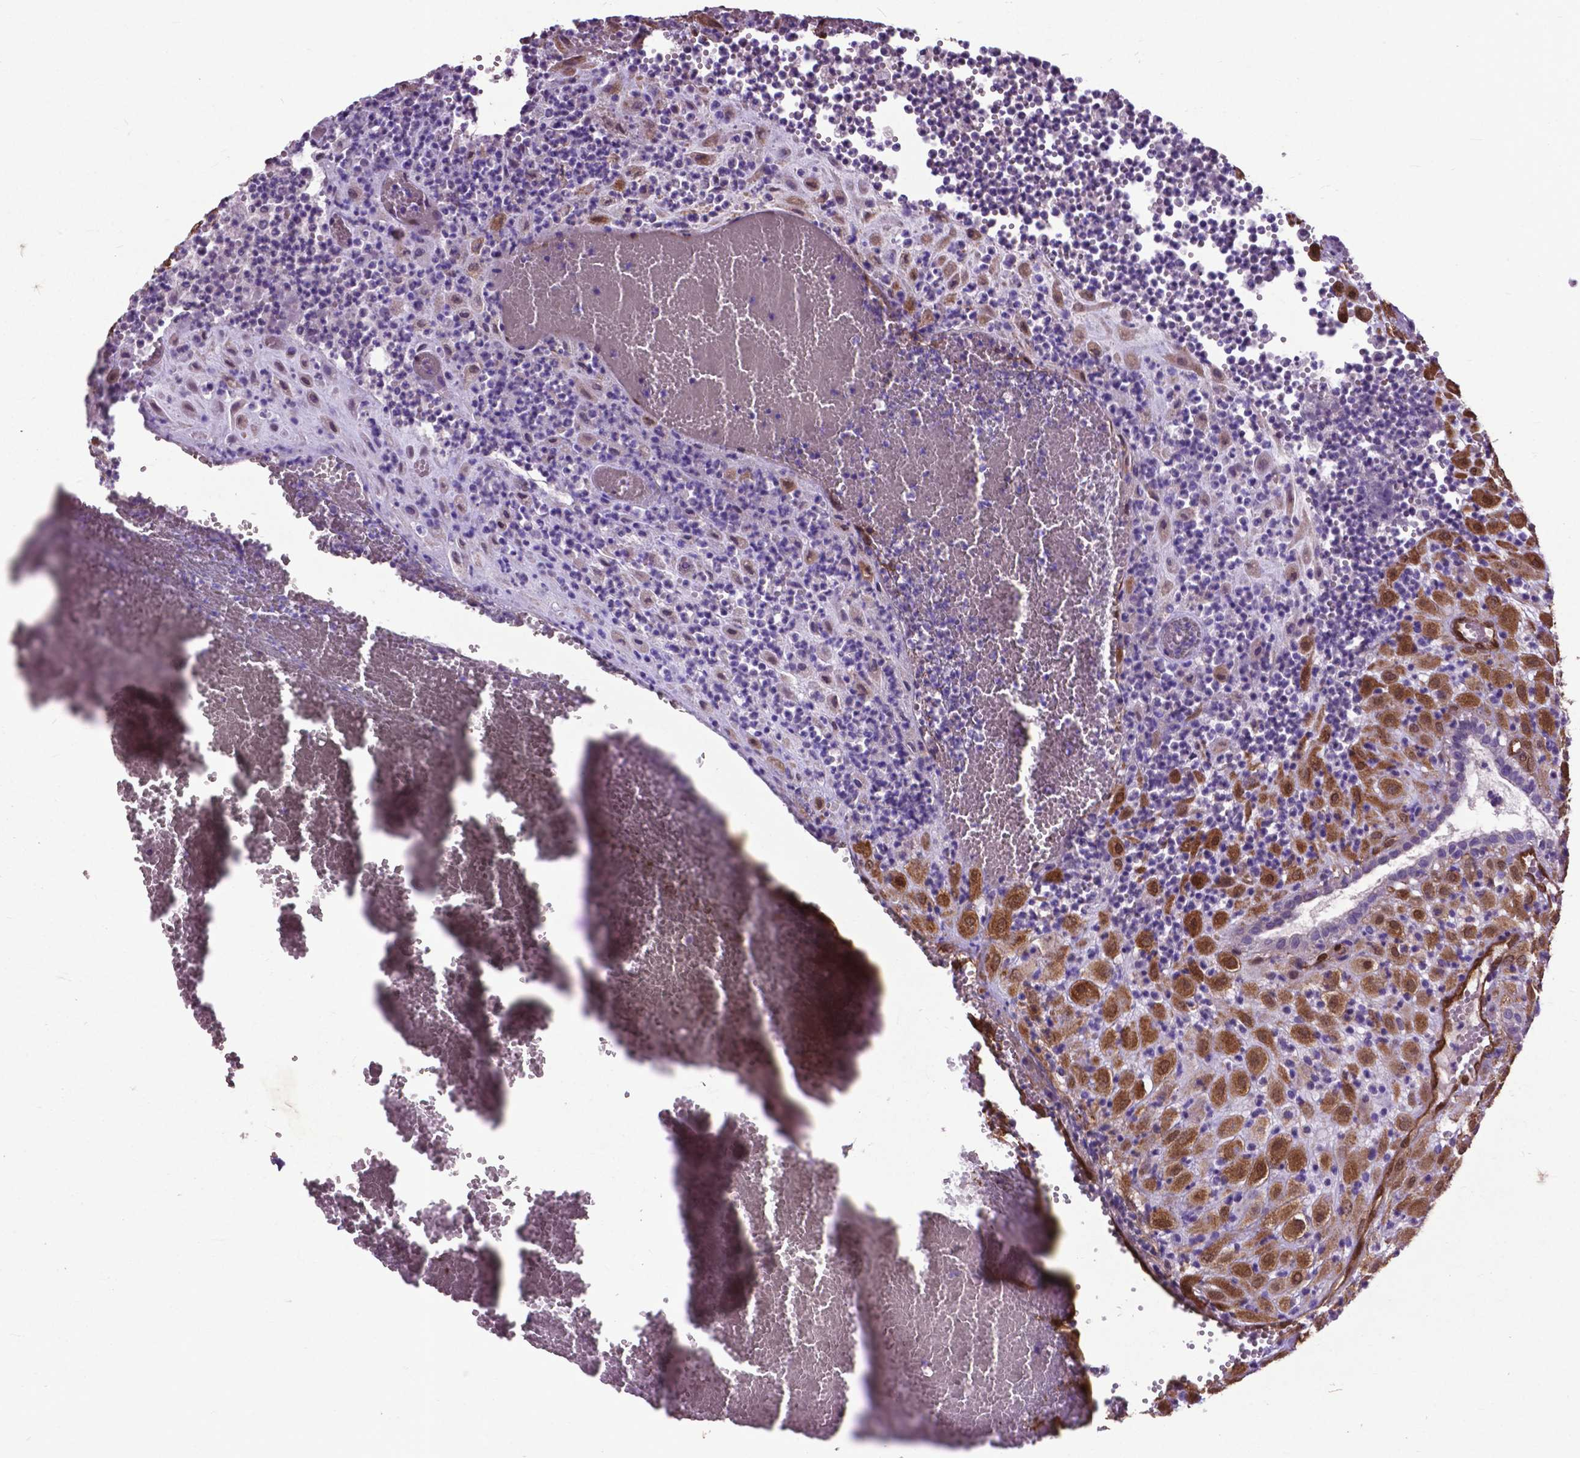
{"staining": {"intensity": "moderate", "quantity": ">75%", "location": "cytoplasmic/membranous,nuclear"}, "tissue": "placenta", "cell_type": "Decidual cells", "image_type": "normal", "snomed": [{"axis": "morphology", "description": "Normal tissue, NOS"}, {"axis": "topography", "description": "Placenta"}], "caption": "Decidual cells reveal moderate cytoplasmic/membranous,nuclear expression in approximately >75% of cells in unremarkable placenta. (IHC, brightfield microscopy, high magnification).", "gene": "PDLIM1", "patient": {"sex": "female", "age": 24}}